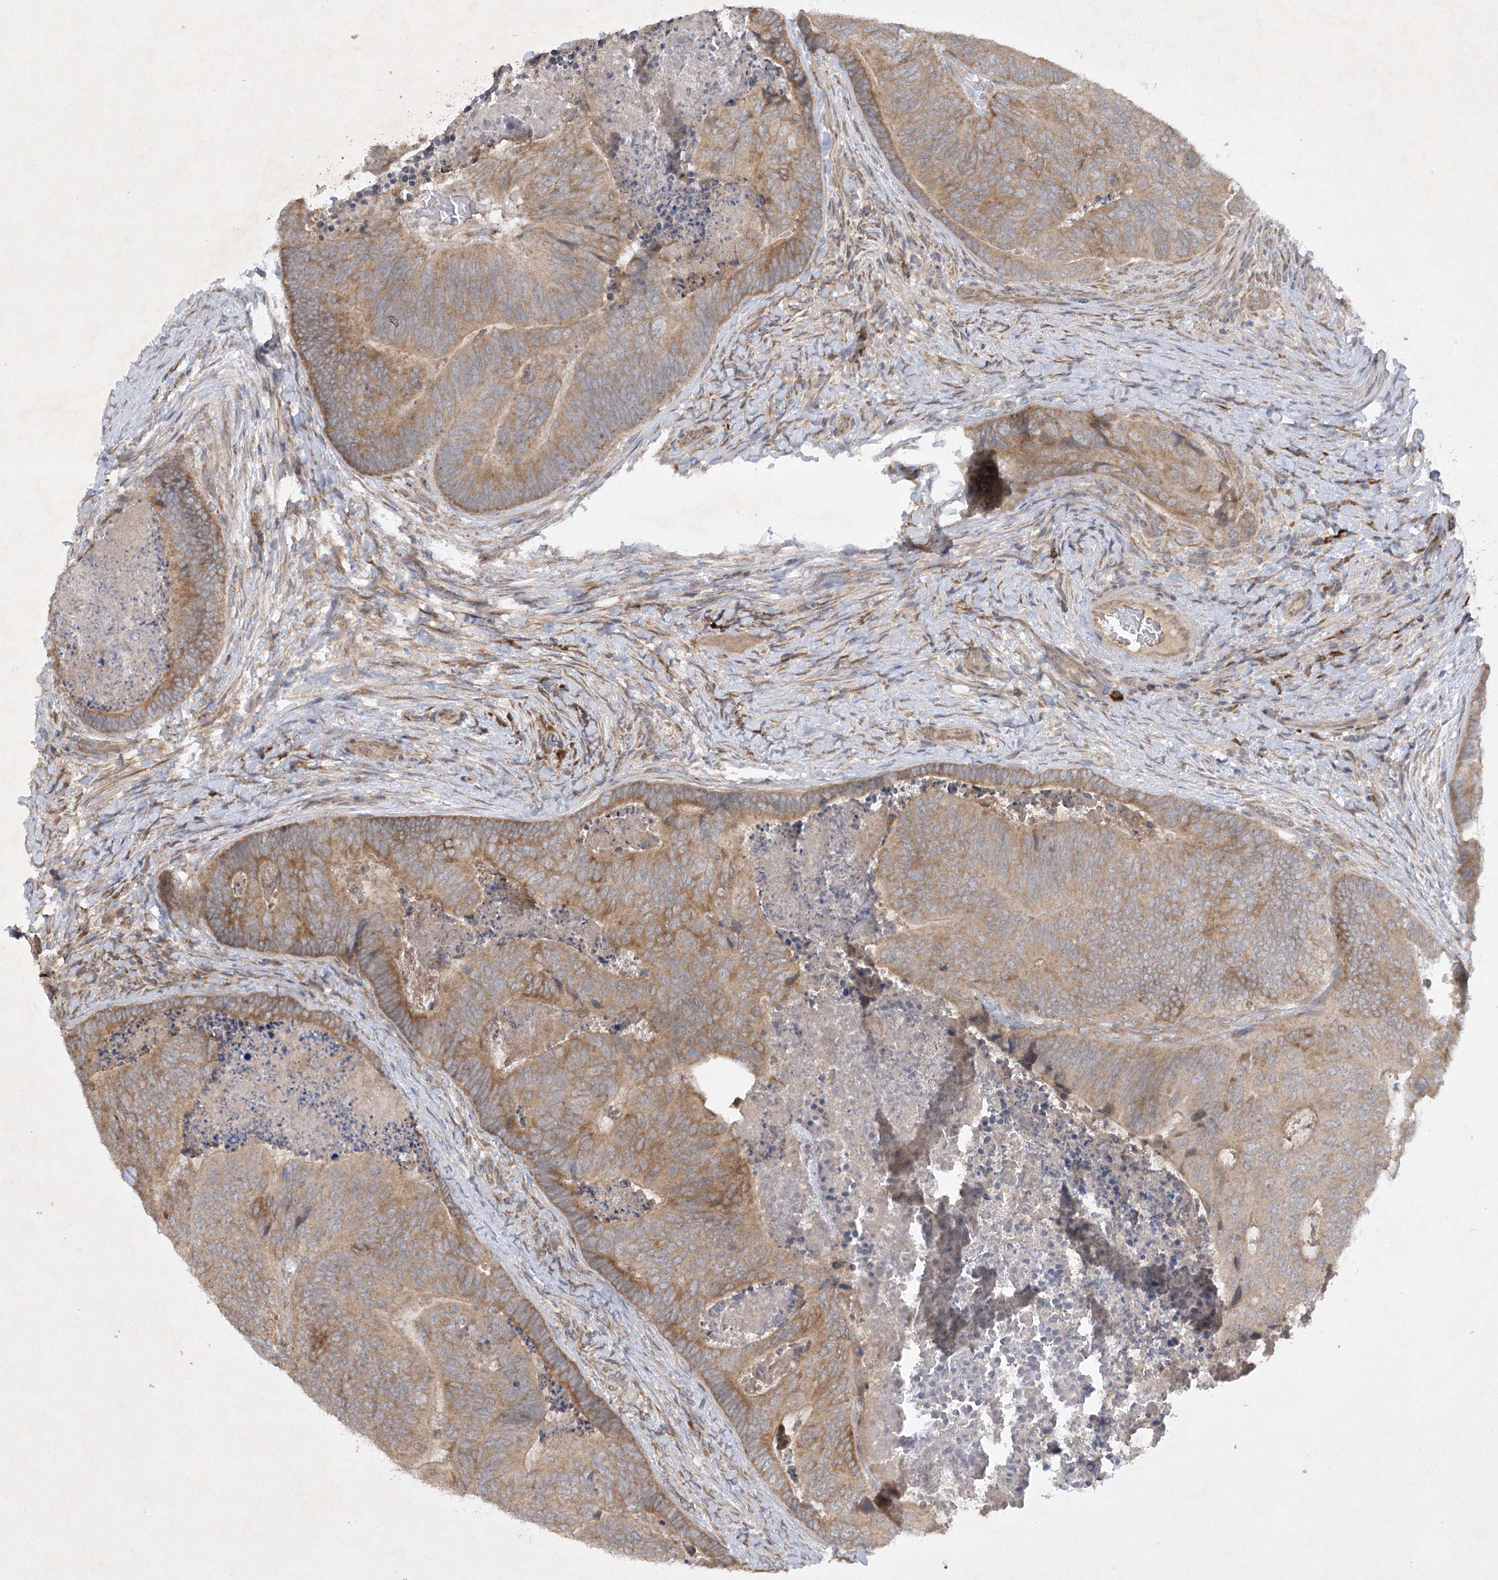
{"staining": {"intensity": "moderate", "quantity": ">75%", "location": "cytoplasmic/membranous"}, "tissue": "colorectal cancer", "cell_type": "Tumor cells", "image_type": "cancer", "snomed": [{"axis": "morphology", "description": "Adenocarcinoma, NOS"}, {"axis": "topography", "description": "Colon"}], "caption": "Tumor cells show moderate cytoplasmic/membranous staining in about >75% of cells in colorectal cancer (adenocarcinoma).", "gene": "TRAF3IP1", "patient": {"sex": "female", "age": 67}}